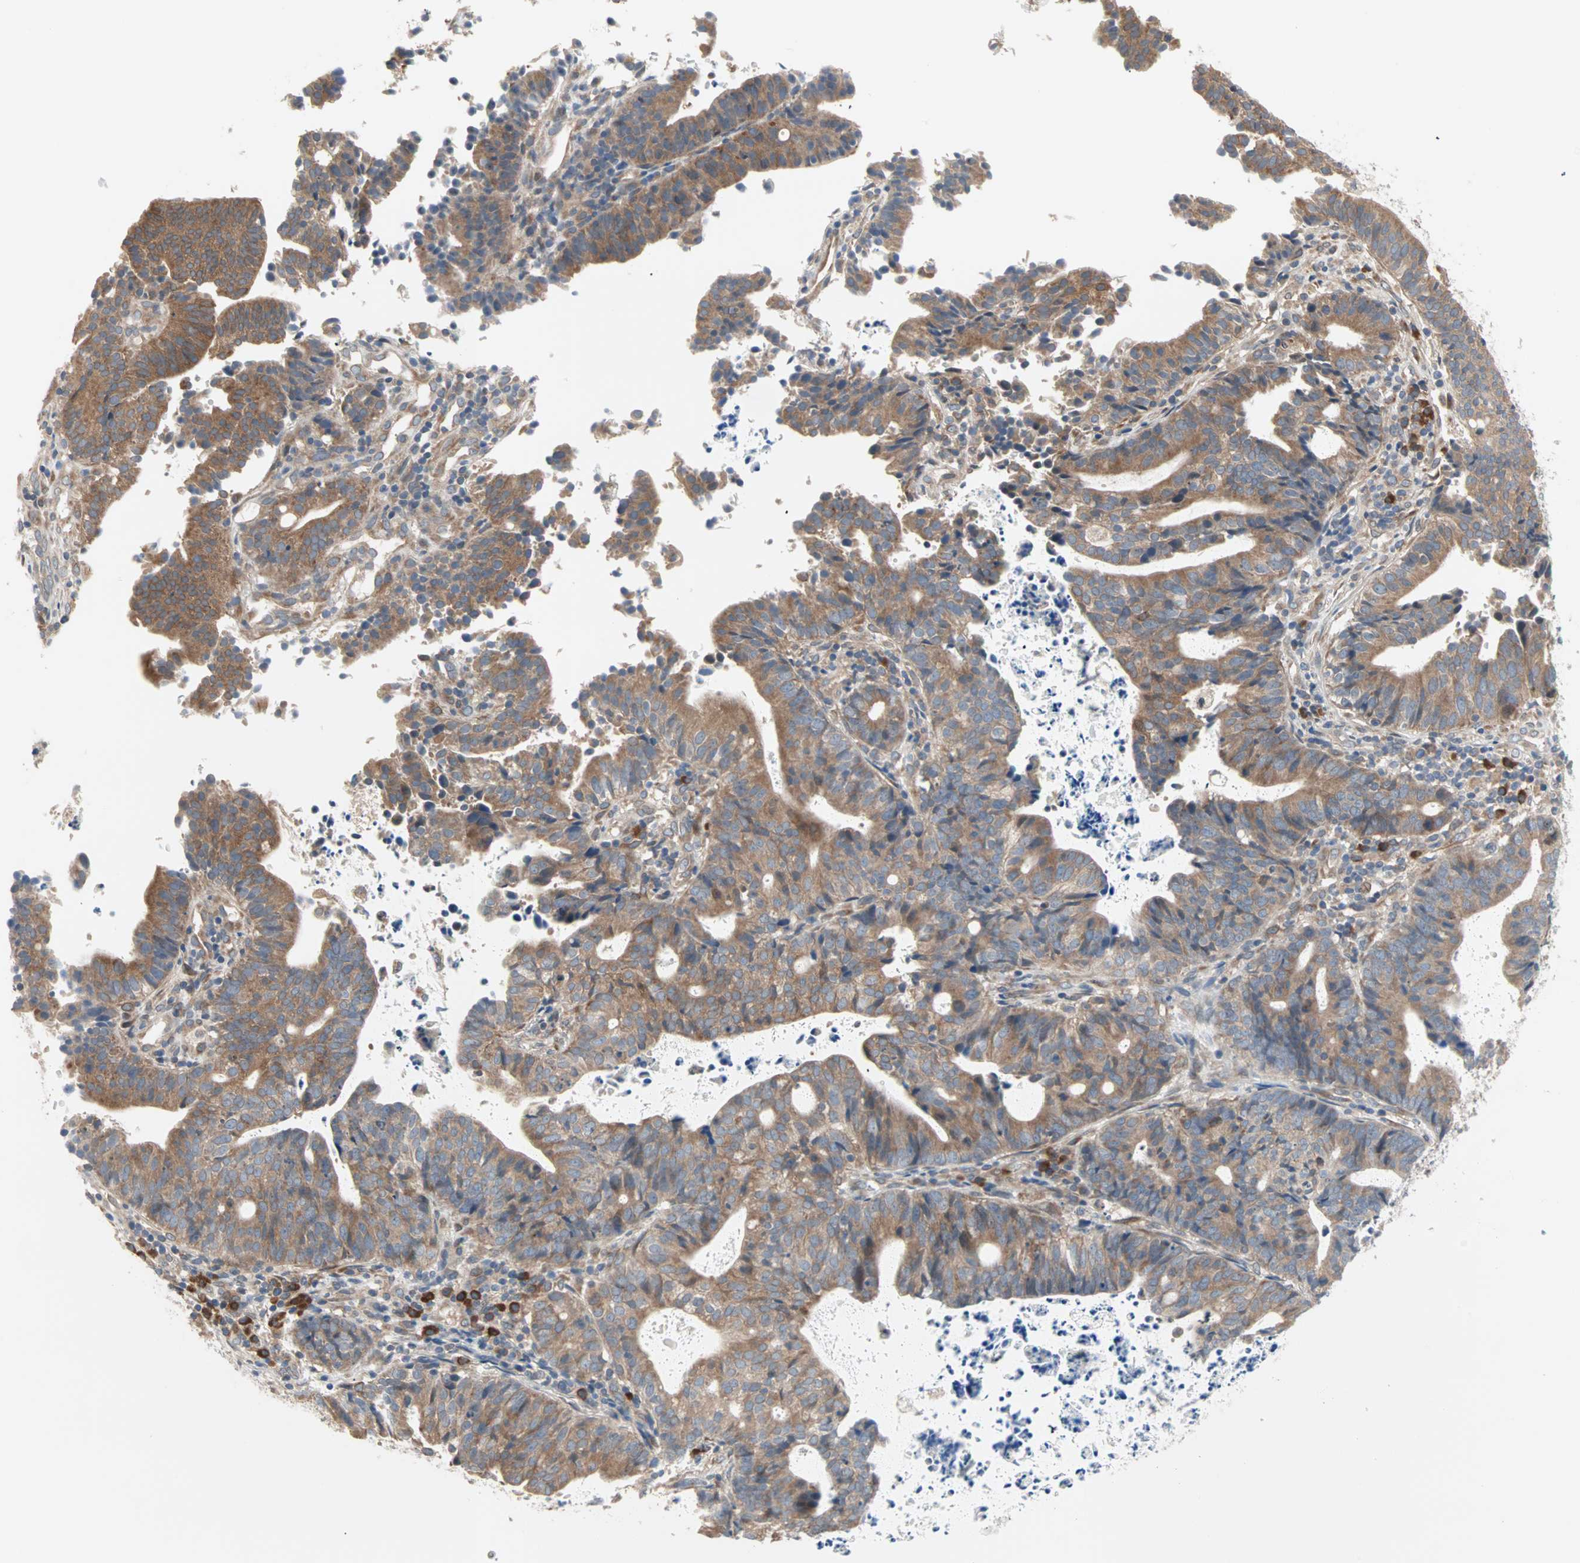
{"staining": {"intensity": "moderate", "quantity": ">75%", "location": "cytoplasmic/membranous"}, "tissue": "endometrial cancer", "cell_type": "Tumor cells", "image_type": "cancer", "snomed": [{"axis": "morphology", "description": "Adenocarcinoma, NOS"}, {"axis": "topography", "description": "Uterus"}], "caption": "Endometrial cancer (adenocarcinoma) stained for a protein (brown) demonstrates moderate cytoplasmic/membranous positive staining in about >75% of tumor cells.", "gene": "SAR1A", "patient": {"sex": "female", "age": 83}}